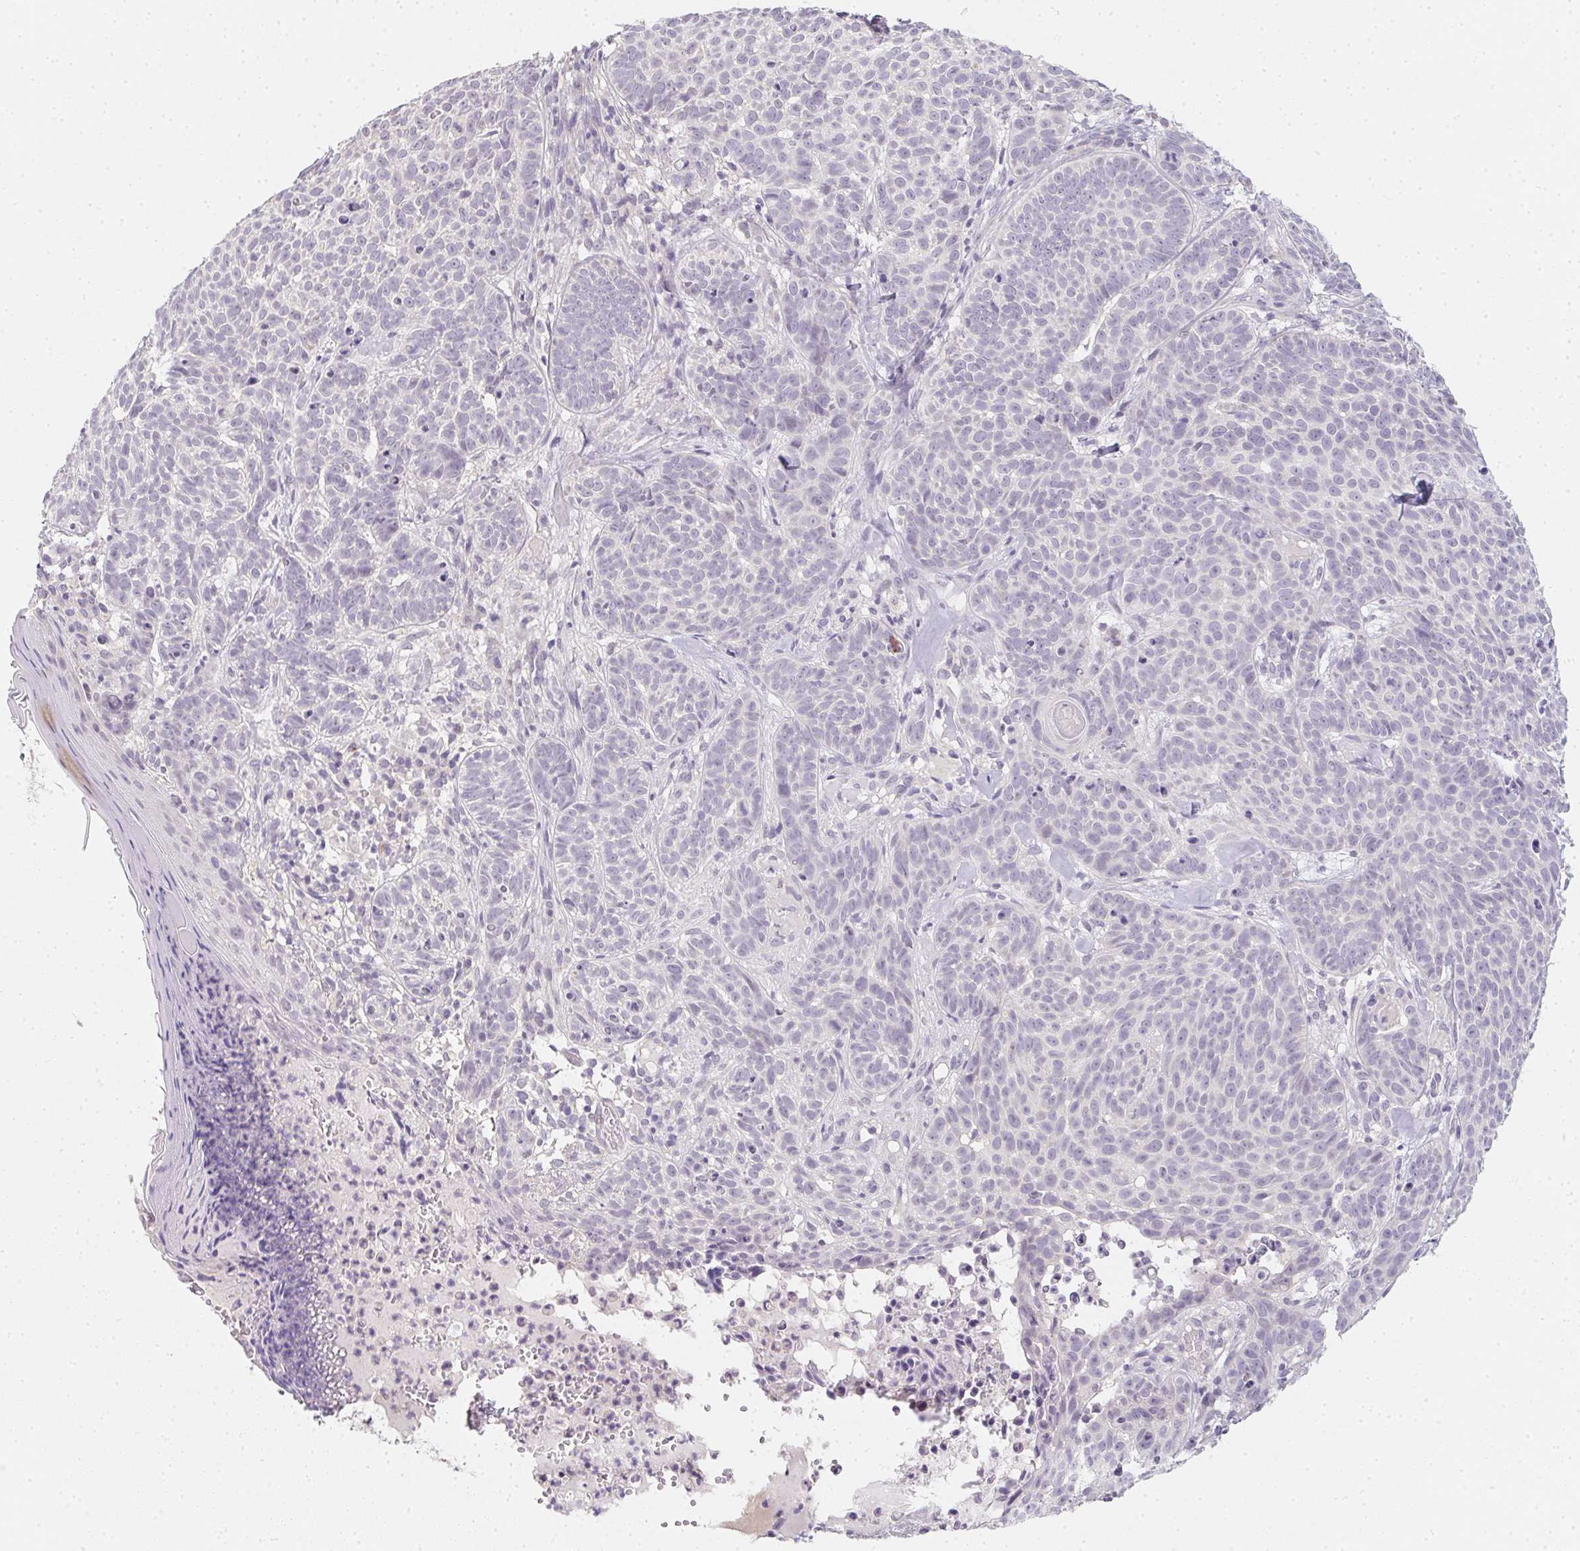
{"staining": {"intensity": "negative", "quantity": "none", "location": "none"}, "tissue": "skin cancer", "cell_type": "Tumor cells", "image_type": "cancer", "snomed": [{"axis": "morphology", "description": "Basal cell carcinoma"}, {"axis": "topography", "description": "Skin"}], "caption": "Human skin cancer stained for a protein using IHC shows no positivity in tumor cells.", "gene": "ZBBX", "patient": {"sex": "male", "age": 90}}